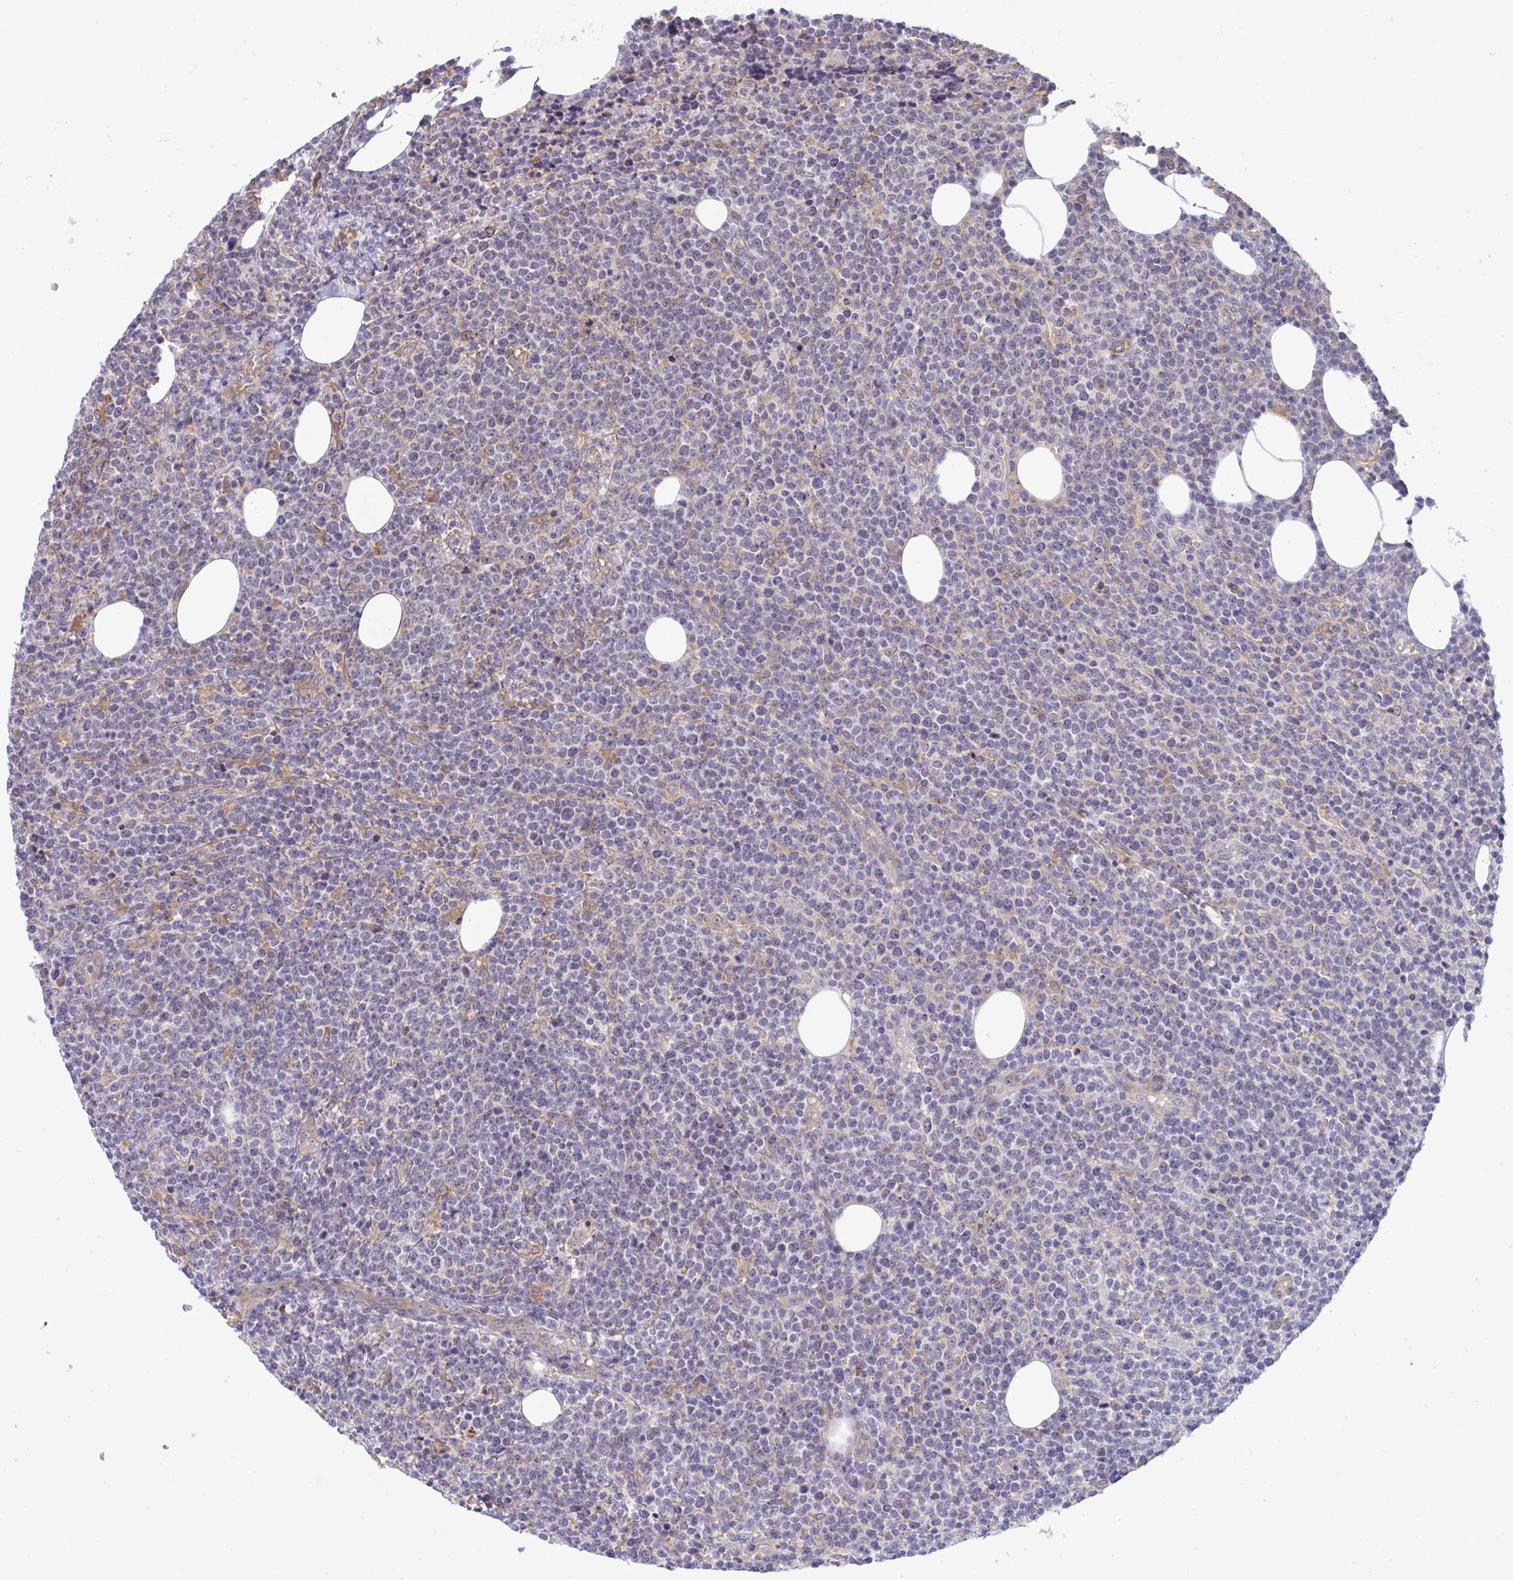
{"staining": {"intensity": "negative", "quantity": "none", "location": "none"}, "tissue": "lymphoma", "cell_type": "Tumor cells", "image_type": "cancer", "snomed": [{"axis": "morphology", "description": "Malignant lymphoma, non-Hodgkin's type, High grade"}, {"axis": "topography", "description": "Lymph node"}], "caption": "The immunohistochemistry histopathology image has no significant positivity in tumor cells of lymphoma tissue. (DAB (3,3'-diaminobenzidine) IHC, high magnification).", "gene": "CENPQ", "patient": {"sex": "male", "age": 61}}